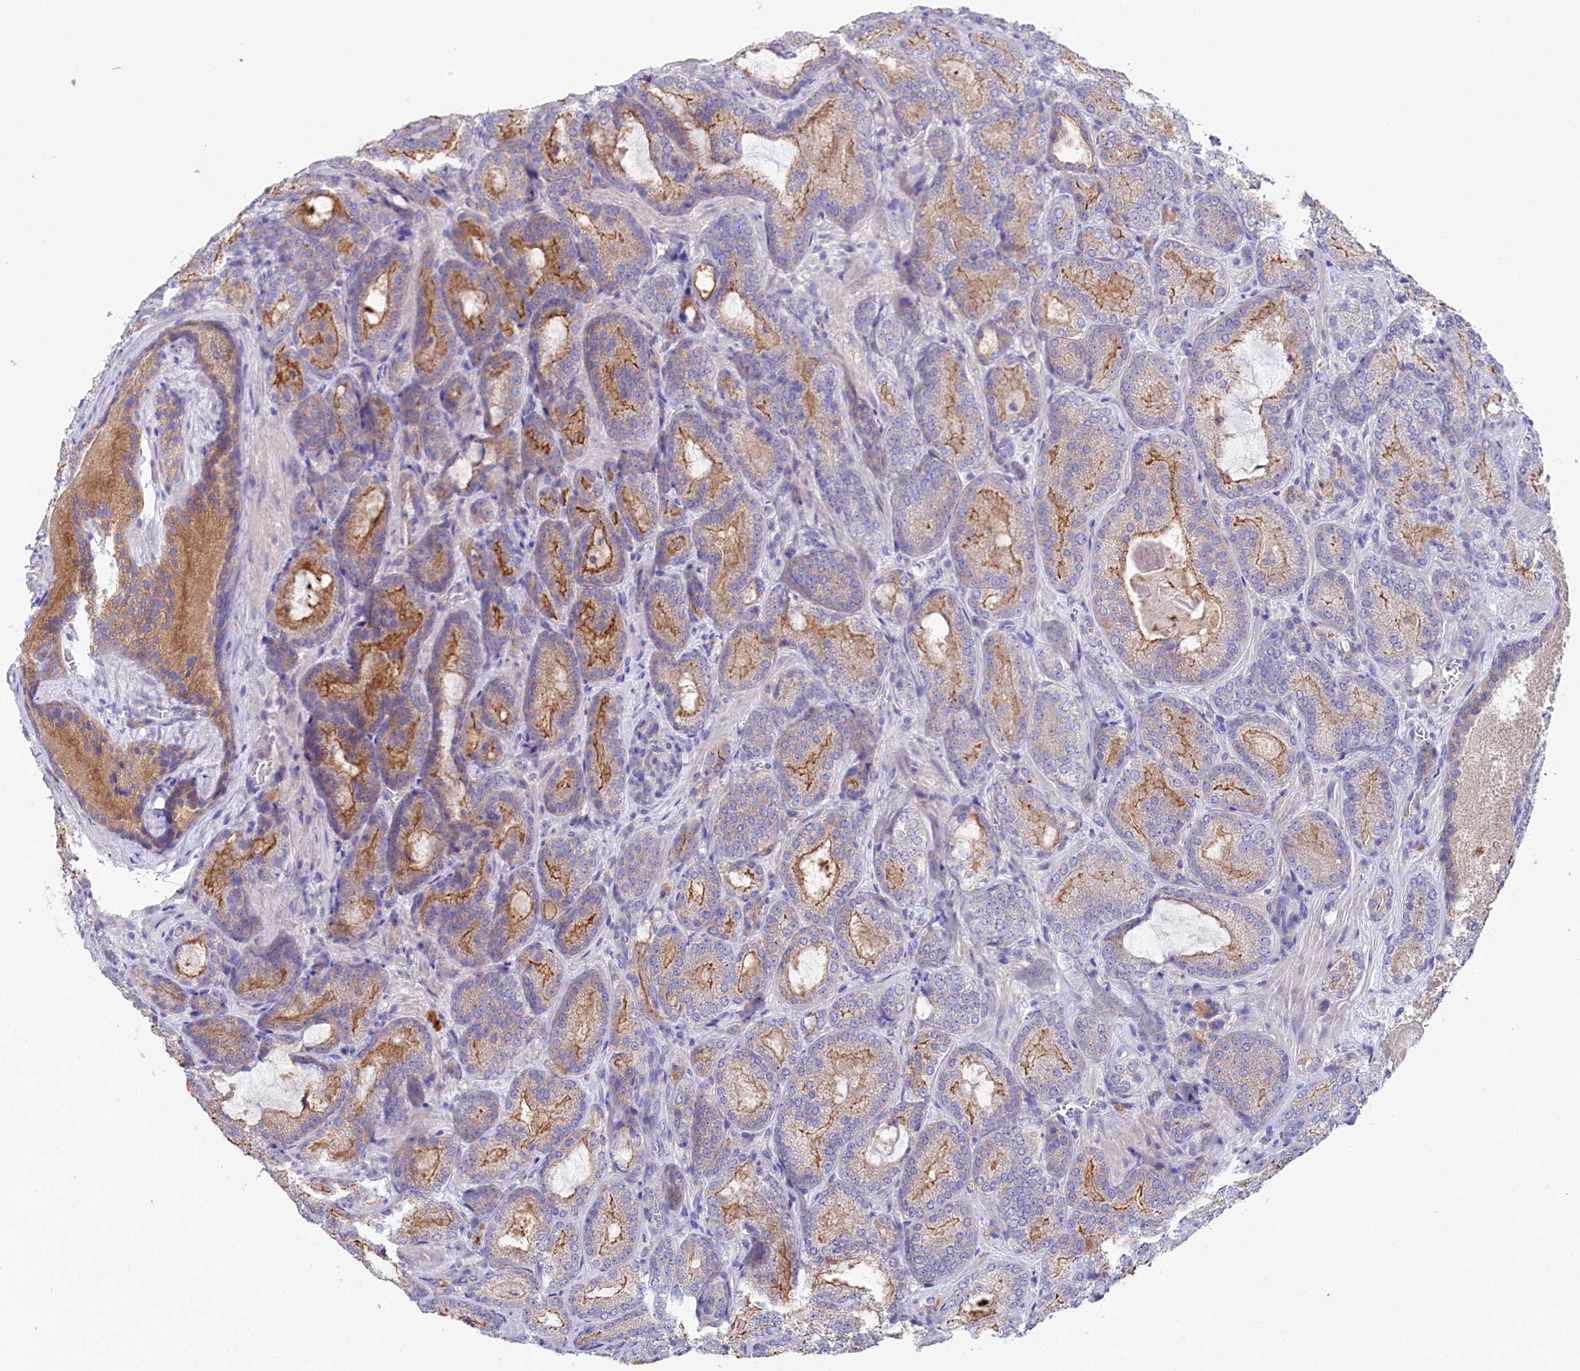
{"staining": {"intensity": "moderate", "quantity": "25%-75%", "location": "cytoplasmic/membranous"}, "tissue": "prostate cancer", "cell_type": "Tumor cells", "image_type": "cancer", "snomed": [{"axis": "morphology", "description": "Adenocarcinoma, Low grade"}, {"axis": "topography", "description": "Prostate"}], "caption": "Human prostate cancer (low-grade adenocarcinoma) stained with a protein marker shows moderate staining in tumor cells.", "gene": "VPS26B", "patient": {"sex": "male", "age": 74}}